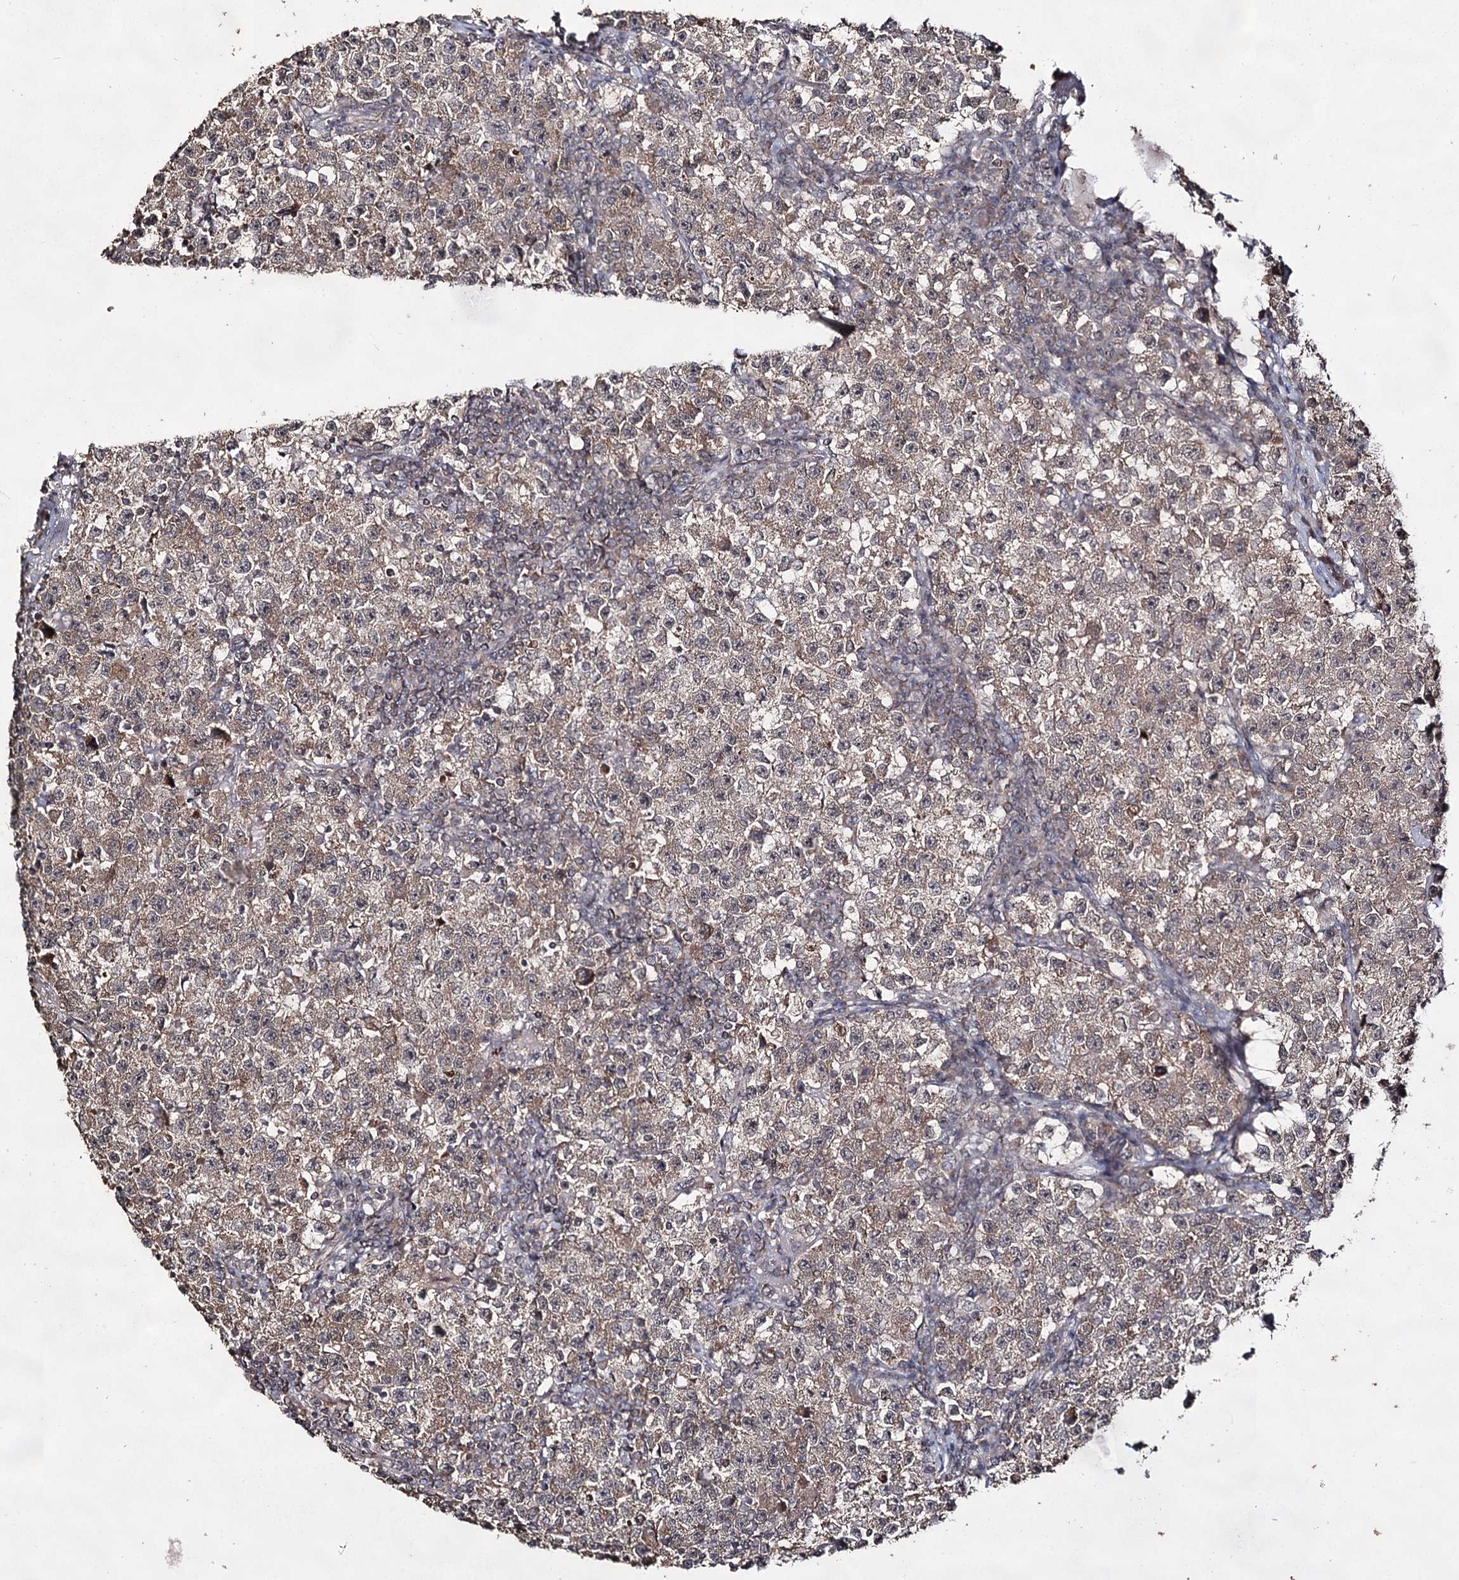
{"staining": {"intensity": "weak", "quantity": ">75%", "location": "cytoplasmic/membranous"}, "tissue": "testis cancer", "cell_type": "Tumor cells", "image_type": "cancer", "snomed": [{"axis": "morphology", "description": "Seminoma, NOS"}, {"axis": "topography", "description": "Testis"}], "caption": "Immunohistochemistry (IHC) photomicrograph of neoplastic tissue: human testis cancer (seminoma) stained using IHC shows low levels of weak protein expression localized specifically in the cytoplasmic/membranous of tumor cells, appearing as a cytoplasmic/membranous brown color.", "gene": "ACTR6", "patient": {"sex": "male", "age": 22}}